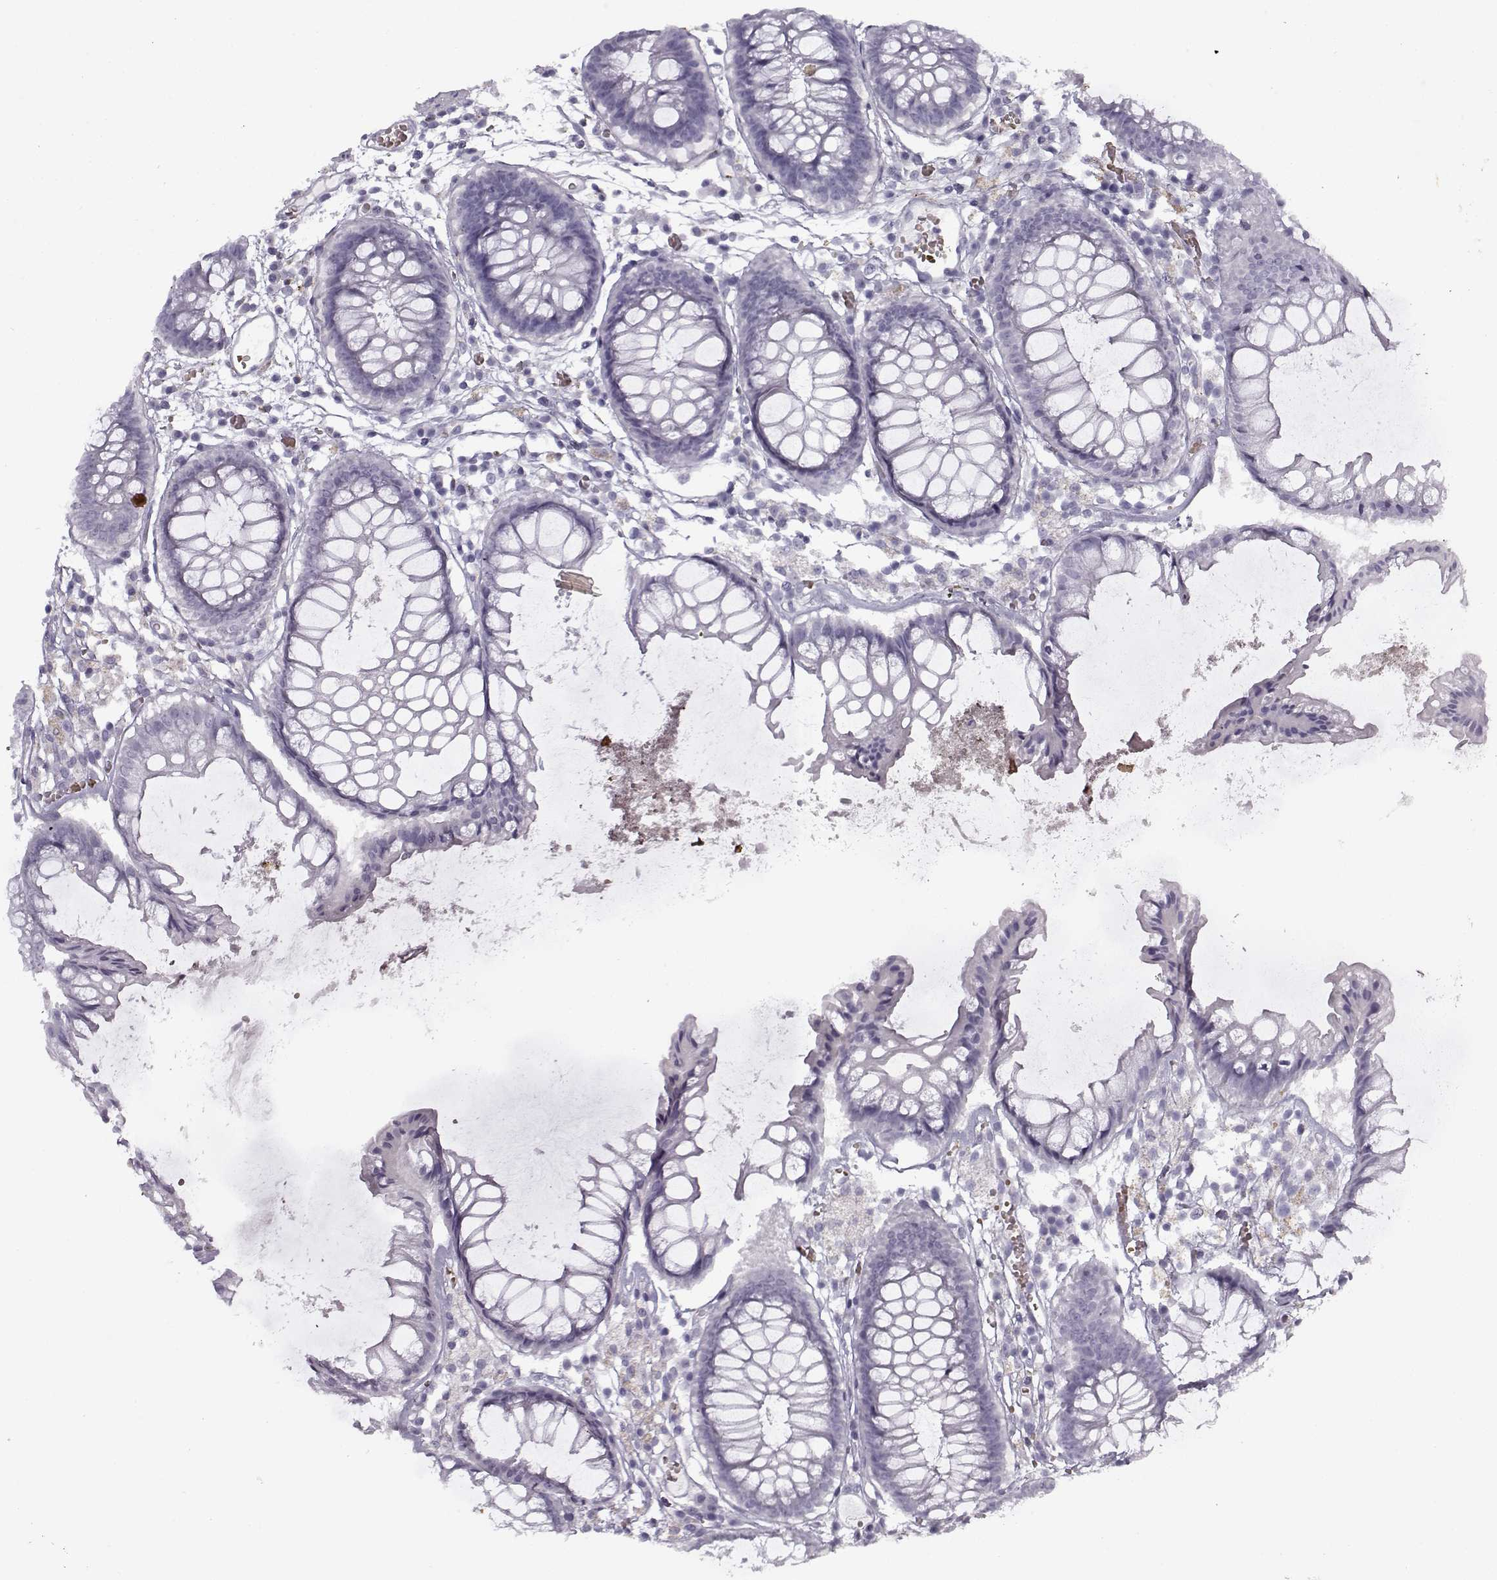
{"staining": {"intensity": "negative", "quantity": "none", "location": "none"}, "tissue": "colon", "cell_type": "Endothelial cells", "image_type": "normal", "snomed": [{"axis": "morphology", "description": "Normal tissue, NOS"}, {"axis": "morphology", "description": "Adenocarcinoma, NOS"}, {"axis": "topography", "description": "Colon"}], "caption": "The histopathology image exhibits no significant expression in endothelial cells of colon.", "gene": "SNCA", "patient": {"sex": "male", "age": 65}}